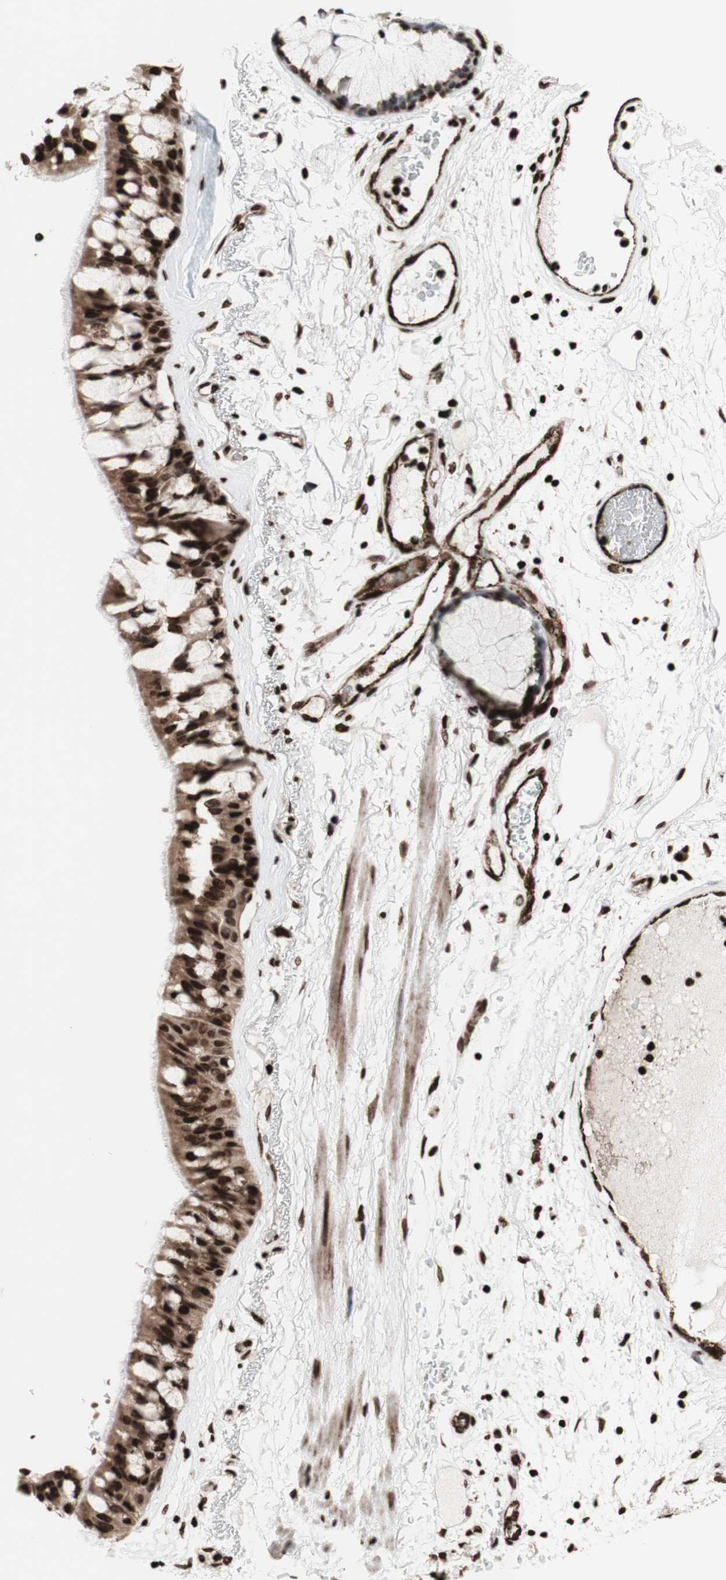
{"staining": {"intensity": "strong", "quantity": ">75%", "location": "cytoplasmic/membranous,nuclear"}, "tissue": "bronchus", "cell_type": "Respiratory epithelial cells", "image_type": "normal", "snomed": [{"axis": "morphology", "description": "Normal tissue, NOS"}, {"axis": "topography", "description": "Bronchus"}], "caption": "Bronchus stained with DAB immunohistochemistry (IHC) exhibits high levels of strong cytoplasmic/membranous,nuclear expression in approximately >75% of respiratory epithelial cells.", "gene": "NCAPD2", "patient": {"sex": "male", "age": 66}}